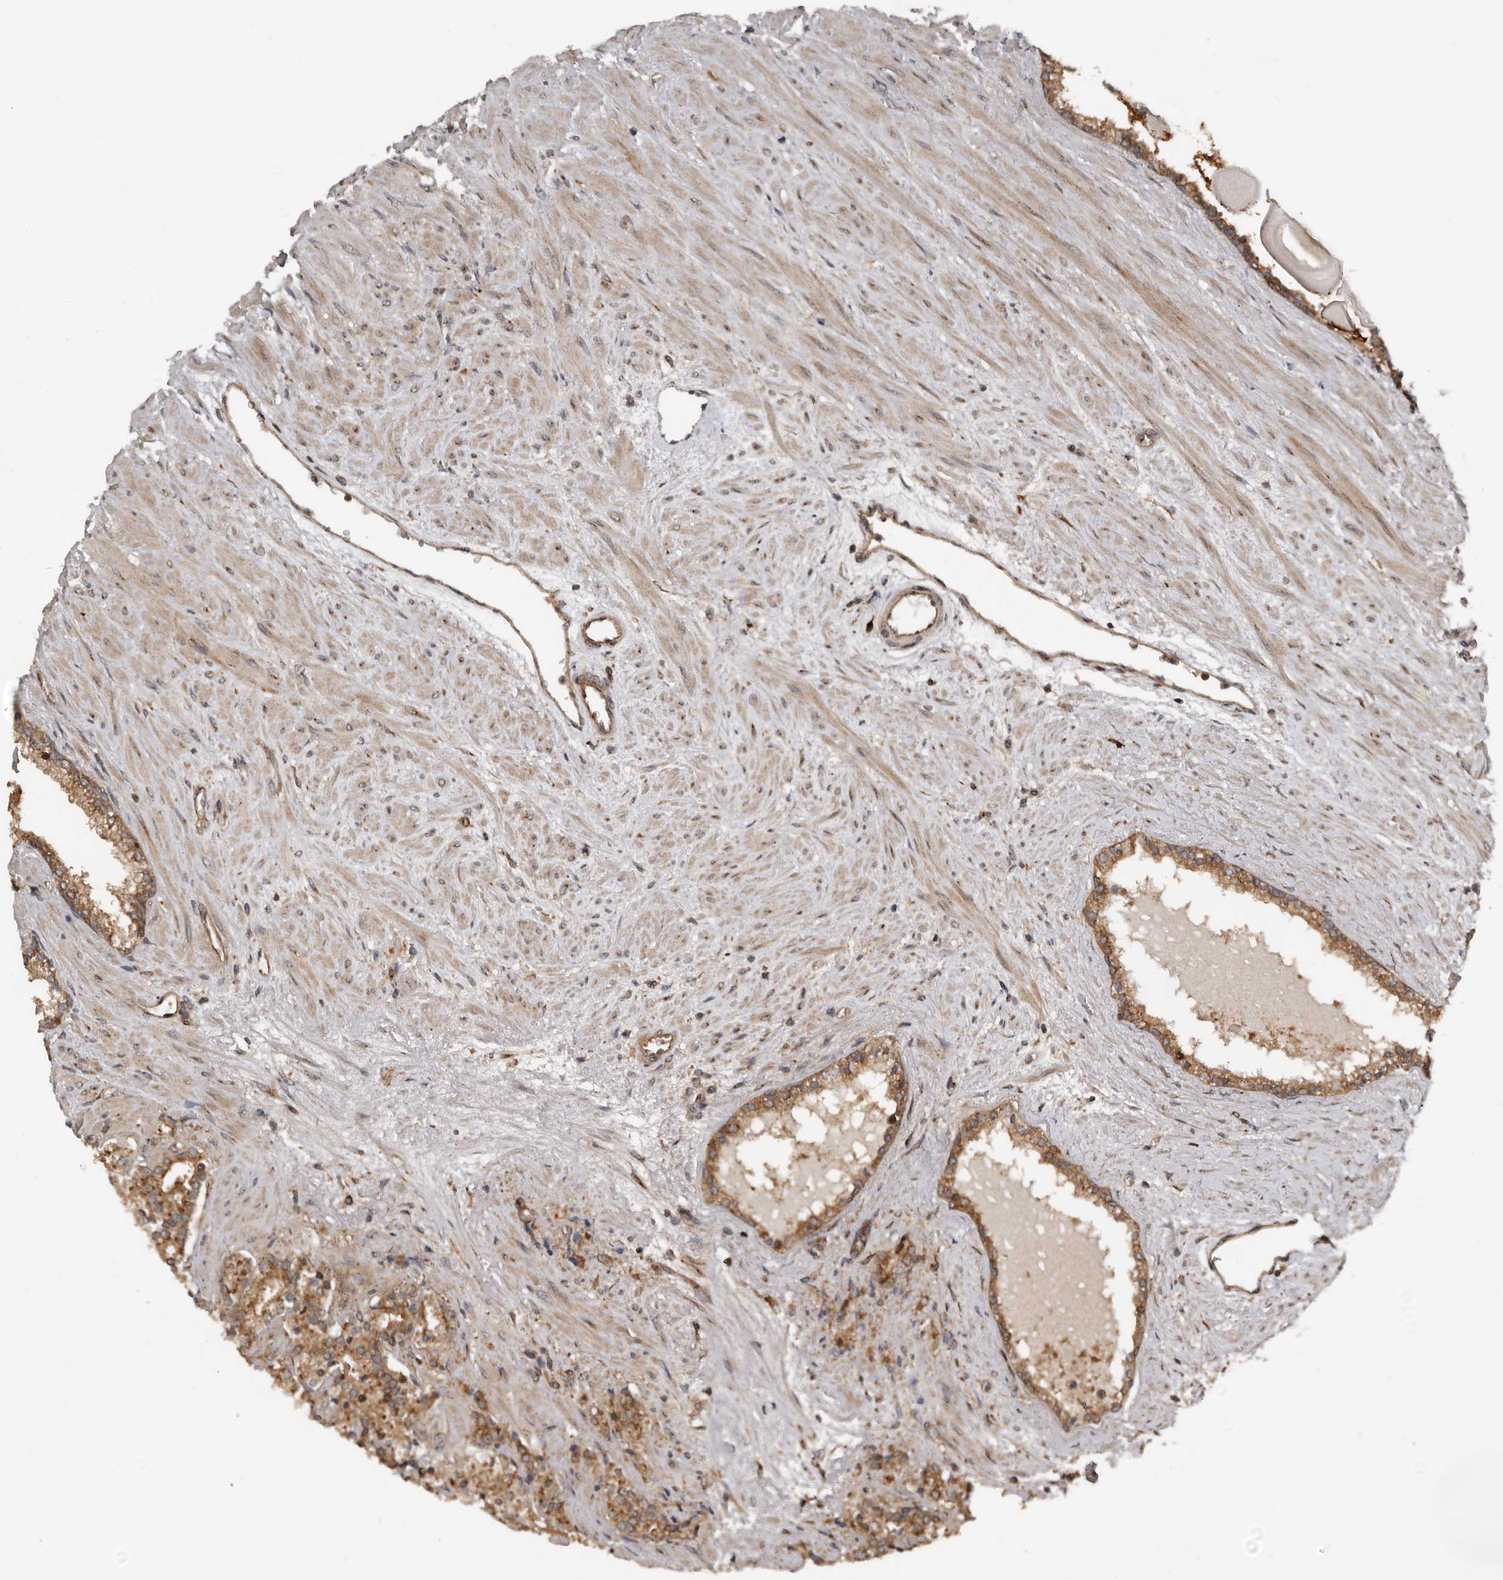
{"staining": {"intensity": "moderate", "quantity": ">75%", "location": "cytoplasmic/membranous"}, "tissue": "prostate cancer", "cell_type": "Tumor cells", "image_type": "cancer", "snomed": [{"axis": "morphology", "description": "Adenocarcinoma, High grade"}, {"axis": "topography", "description": "Prostate"}], "caption": "Prostate cancer (adenocarcinoma (high-grade)) stained for a protein (brown) shows moderate cytoplasmic/membranous positive positivity in about >75% of tumor cells.", "gene": "CCDC190", "patient": {"sex": "male", "age": 71}}